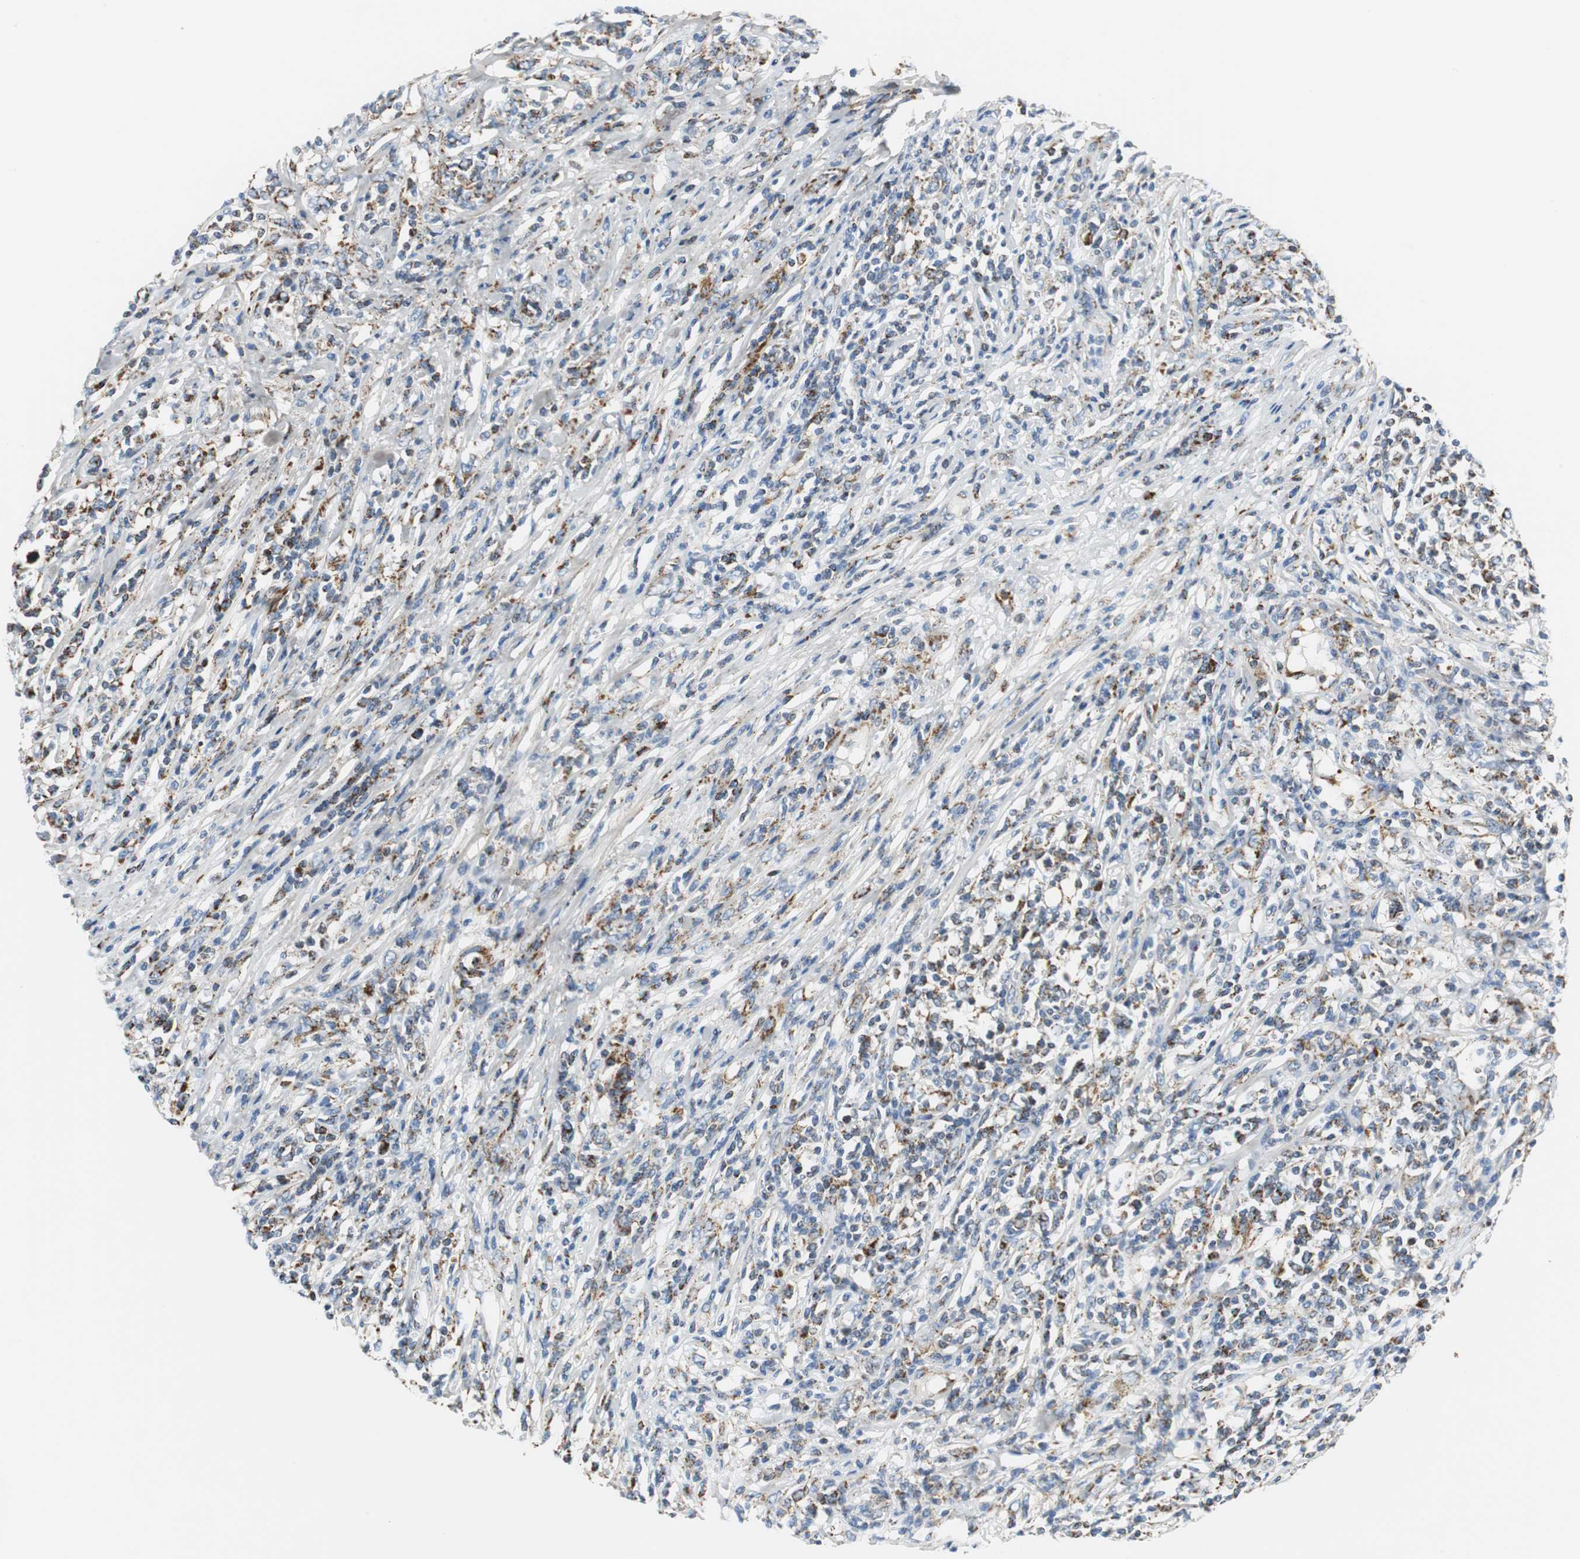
{"staining": {"intensity": "strong", "quantity": "25%-75%", "location": "cytoplasmic/membranous"}, "tissue": "lymphoma", "cell_type": "Tumor cells", "image_type": "cancer", "snomed": [{"axis": "morphology", "description": "Malignant lymphoma, non-Hodgkin's type, High grade"}, {"axis": "topography", "description": "Lymph node"}], "caption": "High-grade malignant lymphoma, non-Hodgkin's type stained with a brown dye shows strong cytoplasmic/membranous positive staining in approximately 25%-75% of tumor cells.", "gene": "C1QTNF7", "patient": {"sex": "female", "age": 84}}